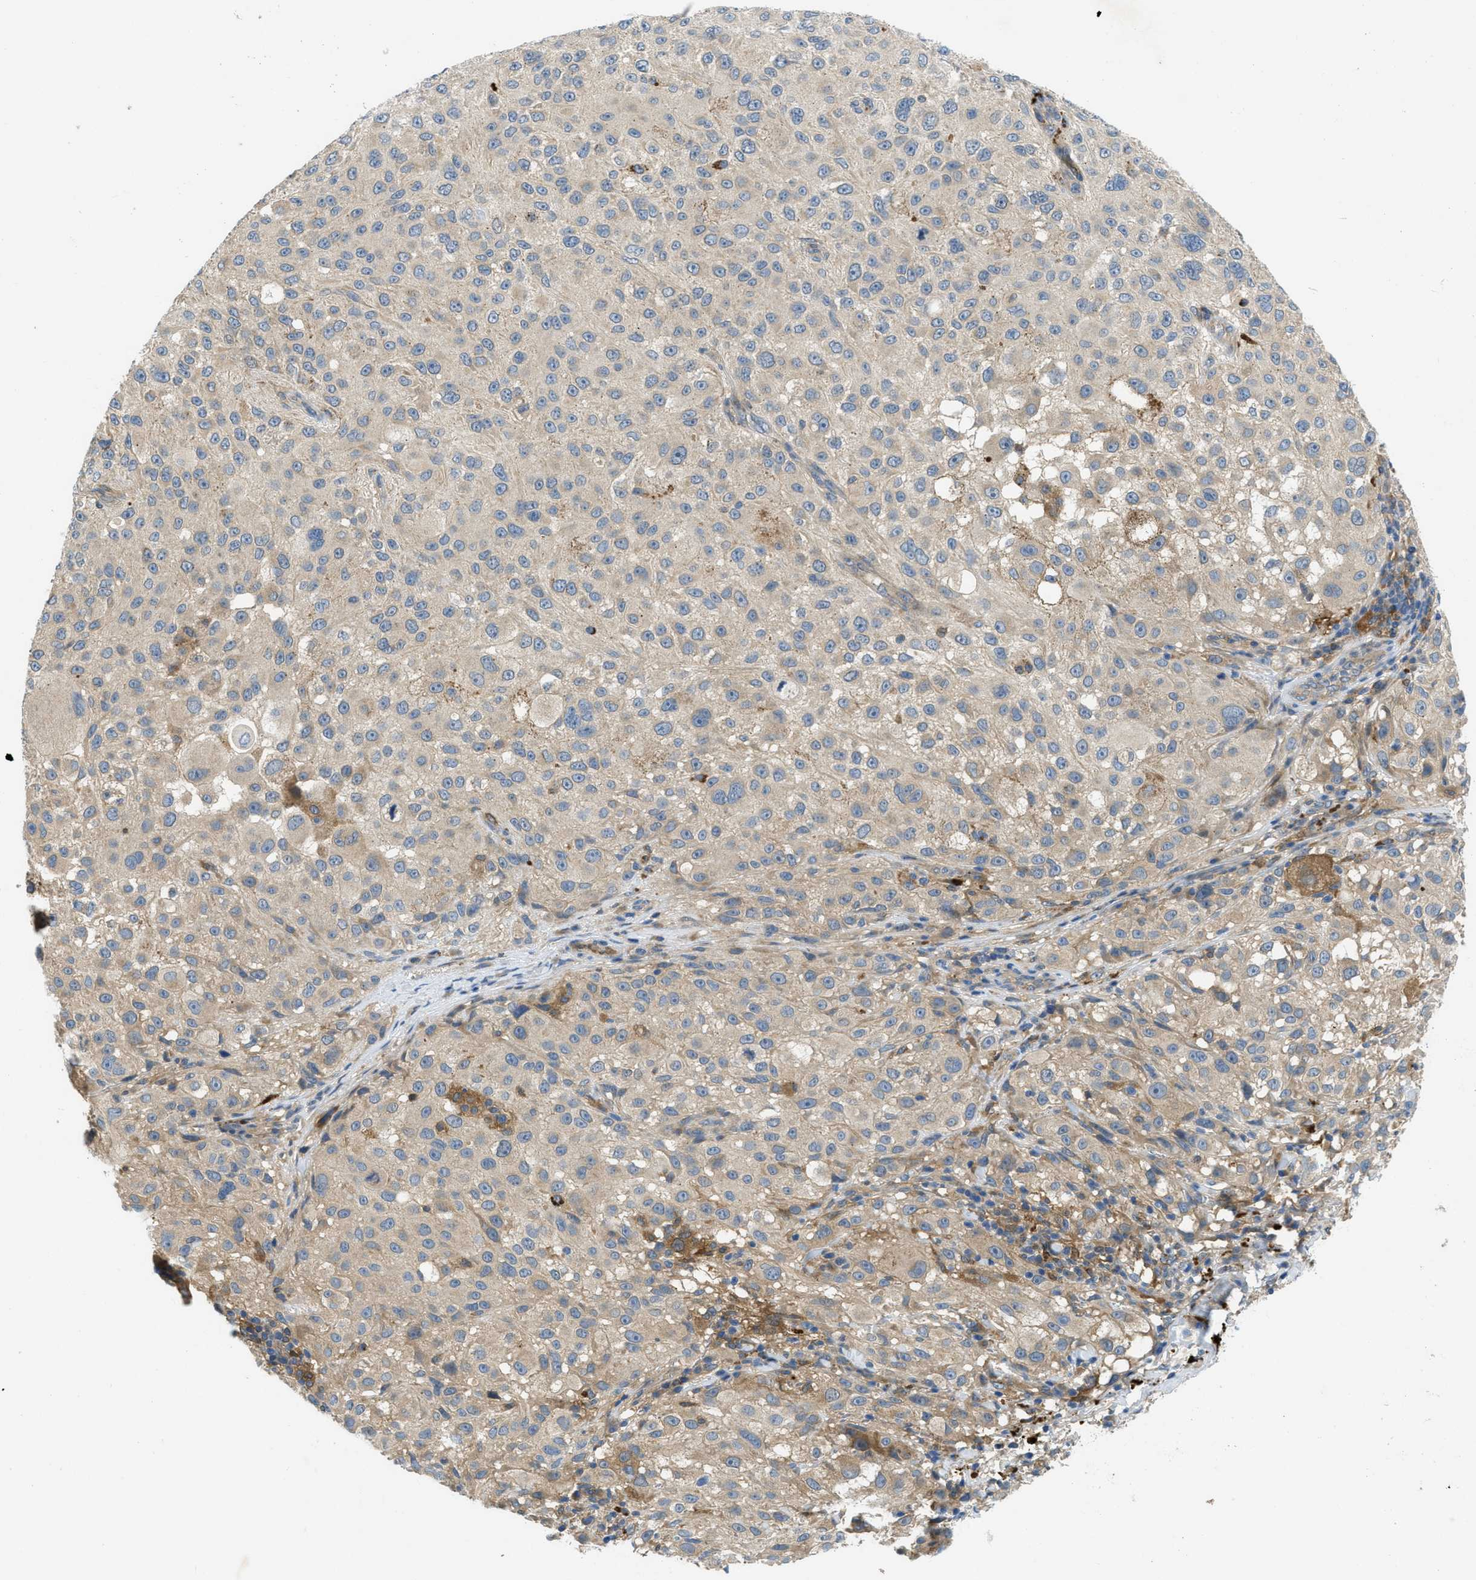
{"staining": {"intensity": "negative", "quantity": "none", "location": "none"}, "tissue": "melanoma", "cell_type": "Tumor cells", "image_type": "cancer", "snomed": [{"axis": "morphology", "description": "Necrosis, NOS"}, {"axis": "morphology", "description": "Malignant melanoma, NOS"}, {"axis": "topography", "description": "Skin"}], "caption": "This is a image of immunohistochemistry staining of melanoma, which shows no positivity in tumor cells.", "gene": "RIPK2", "patient": {"sex": "female", "age": 87}}